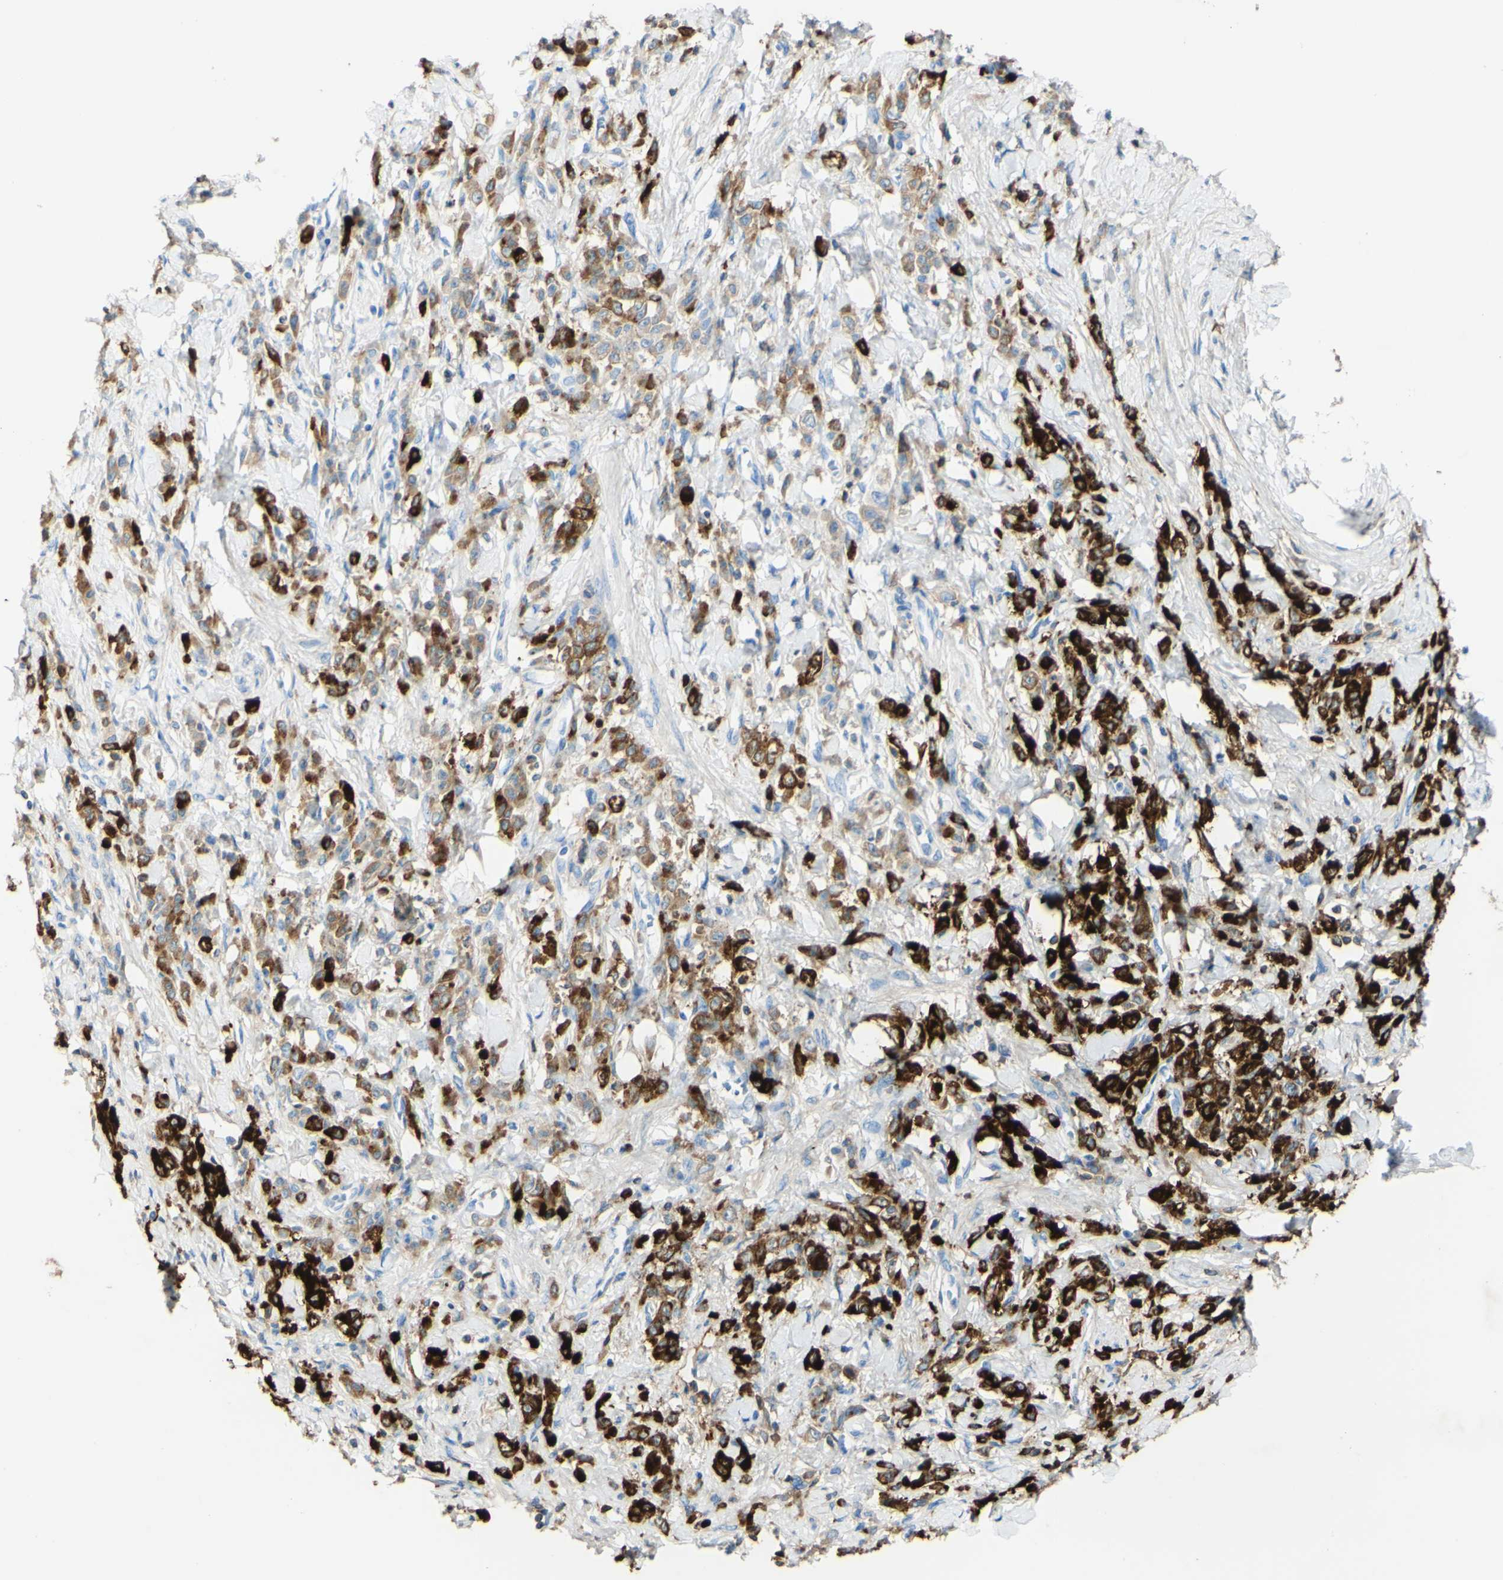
{"staining": {"intensity": "strong", "quantity": ">75%", "location": "cytoplasmic/membranous,nuclear"}, "tissue": "stomach cancer", "cell_type": "Tumor cells", "image_type": "cancer", "snomed": [{"axis": "morphology", "description": "Adenocarcinoma, NOS"}, {"axis": "topography", "description": "Stomach"}], "caption": "Immunohistochemistry (DAB (3,3'-diaminobenzidine)) staining of stomach adenocarcinoma reveals strong cytoplasmic/membranous and nuclear protein staining in approximately >75% of tumor cells. (Stains: DAB (3,3'-diaminobenzidine) in brown, nuclei in blue, Microscopy: brightfield microscopy at high magnification).", "gene": "PIGR", "patient": {"sex": "male", "age": 82}}